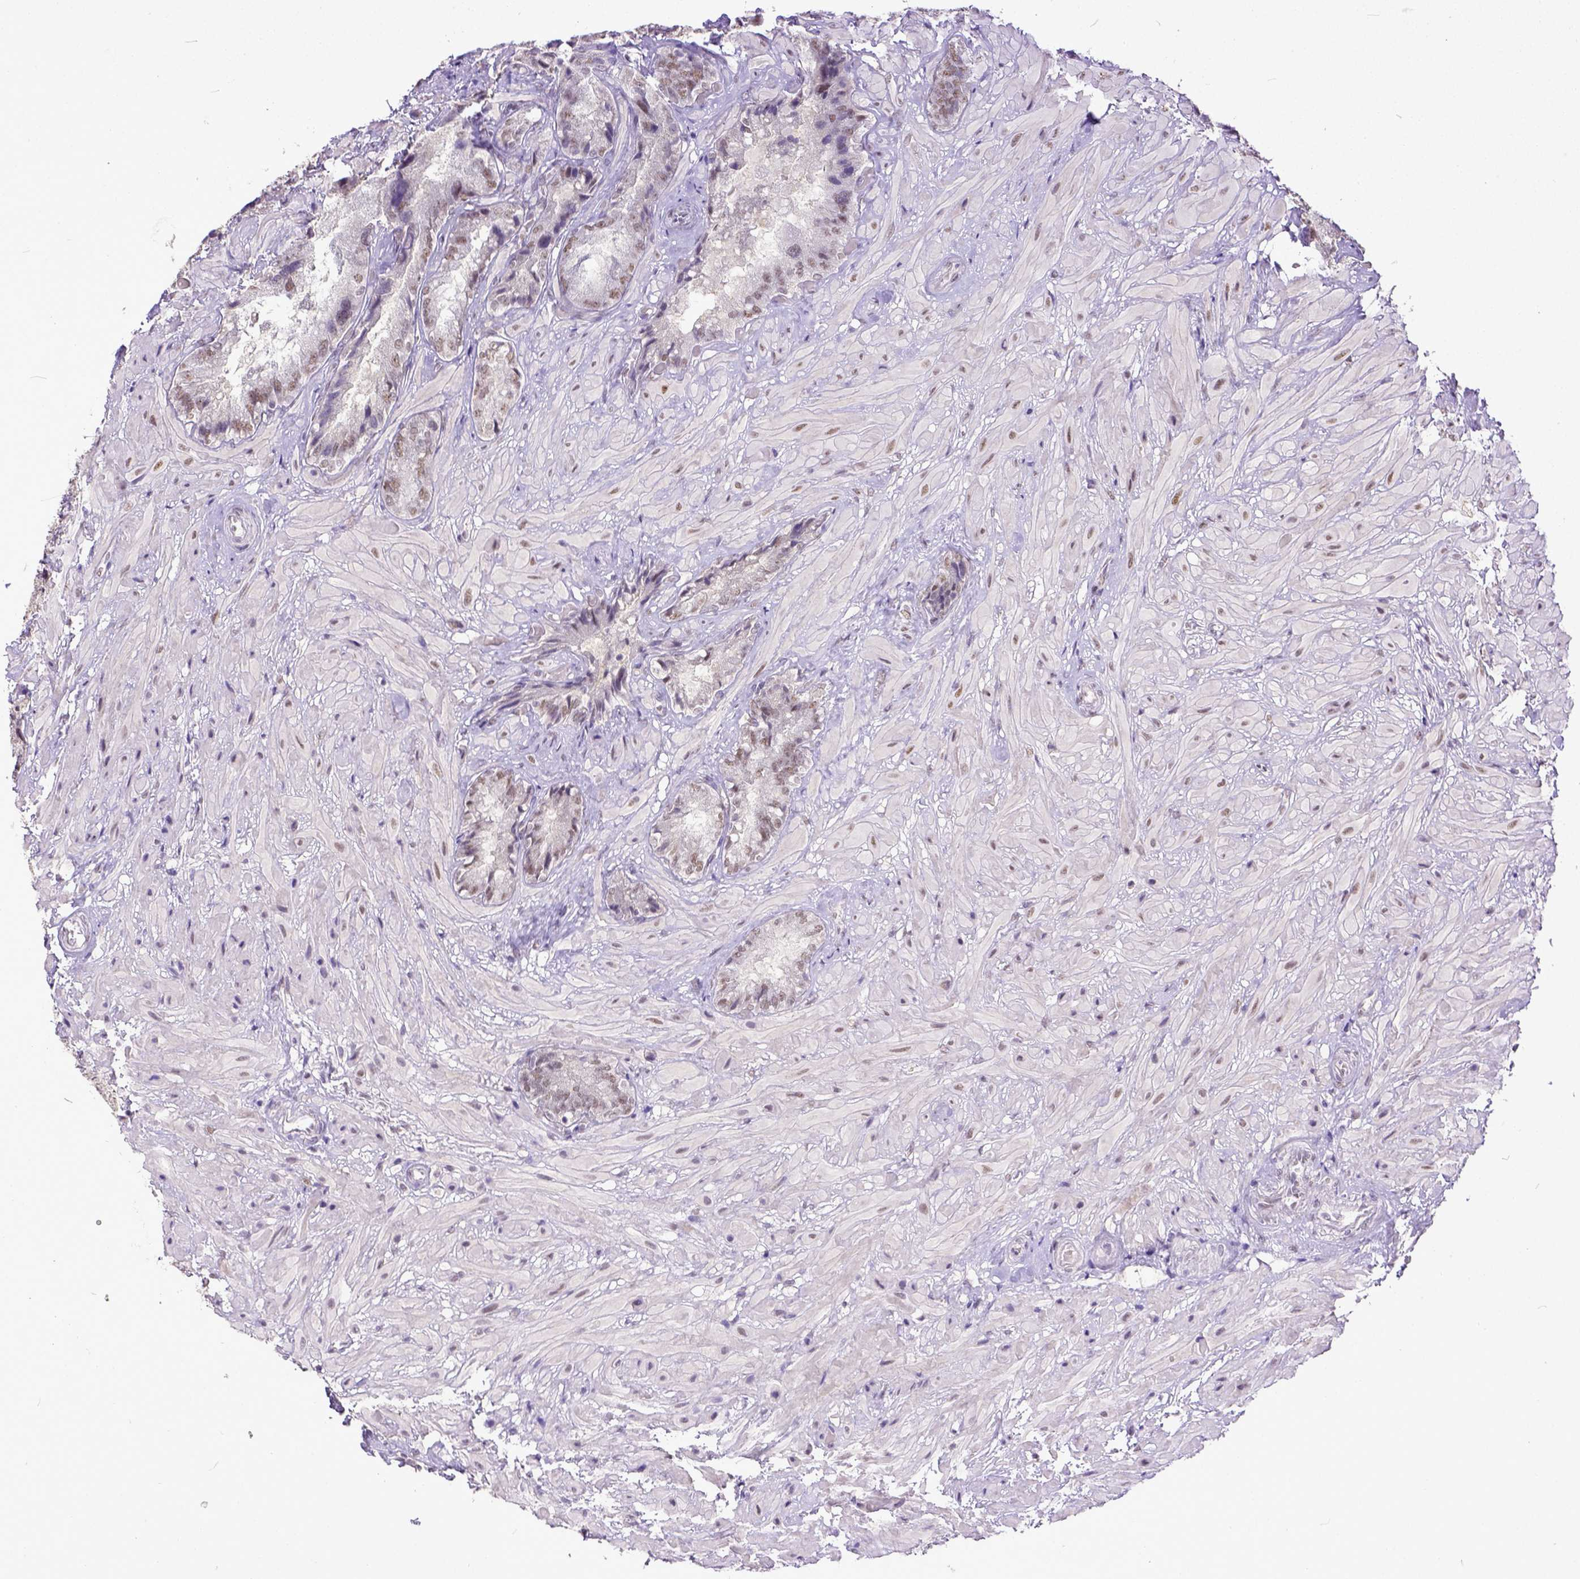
{"staining": {"intensity": "moderate", "quantity": ">75%", "location": "nuclear"}, "tissue": "seminal vesicle", "cell_type": "Glandular cells", "image_type": "normal", "snomed": [{"axis": "morphology", "description": "Normal tissue, NOS"}, {"axis": "topography", "description": "Seminal veicle"}], "caption": "Immunohistochemical staining of benign seminal vesicle reveals medium levels of moderate nuclear staining in approximately >75% of glandular cells. The staining is performed using DAB brown chromogen to label protein expression. The nuclei are counter-stained blue using hematoxylin.", "gene": "ERCC1", "patient": {"sex": "male", "age": 57}}